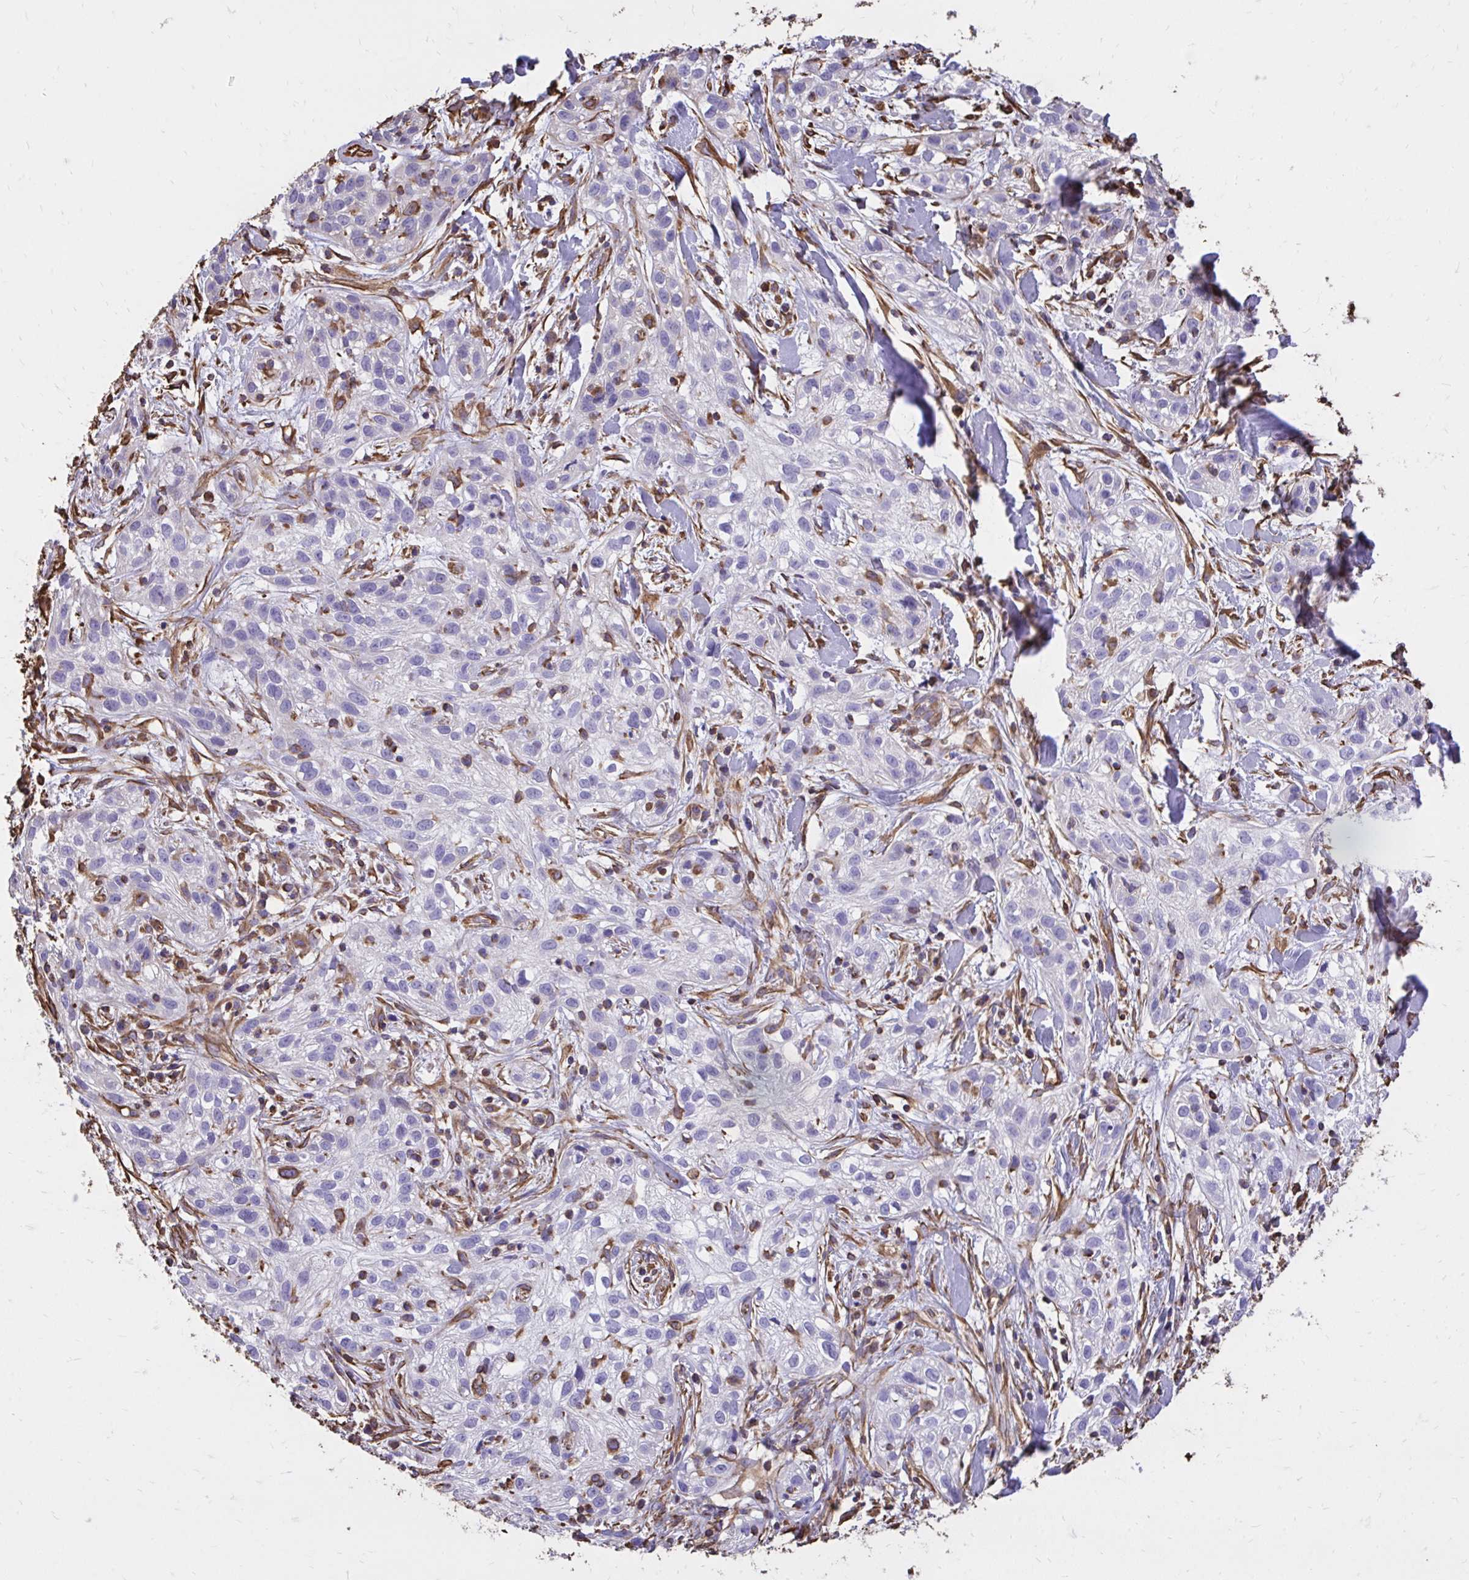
{"staining": {"intensity": "negative", "quantity": "none", "location": "none"}, "tissue": "skin cancer", "cell_type": "Tumor cells", "image_type": "cancer", "snomed": [{"axis": "morphology", "description": "Squamous cell carcinoma, NOS"}, {"axis": "topography", "description": "Skin"}], "caption": "Protein analysis of skin cancer (squamous cell carcinoma) exhibits no significant staining in tumor cells. The staining was performed using DAB (3,3'-diaminobenzidine) to visualize the protein expression in brown, while the nuclei were stained in blue with hematoxylin (Magnification: 20x).", "gene": "RNF103", "patient": {"sex": "male", "age": 82}}